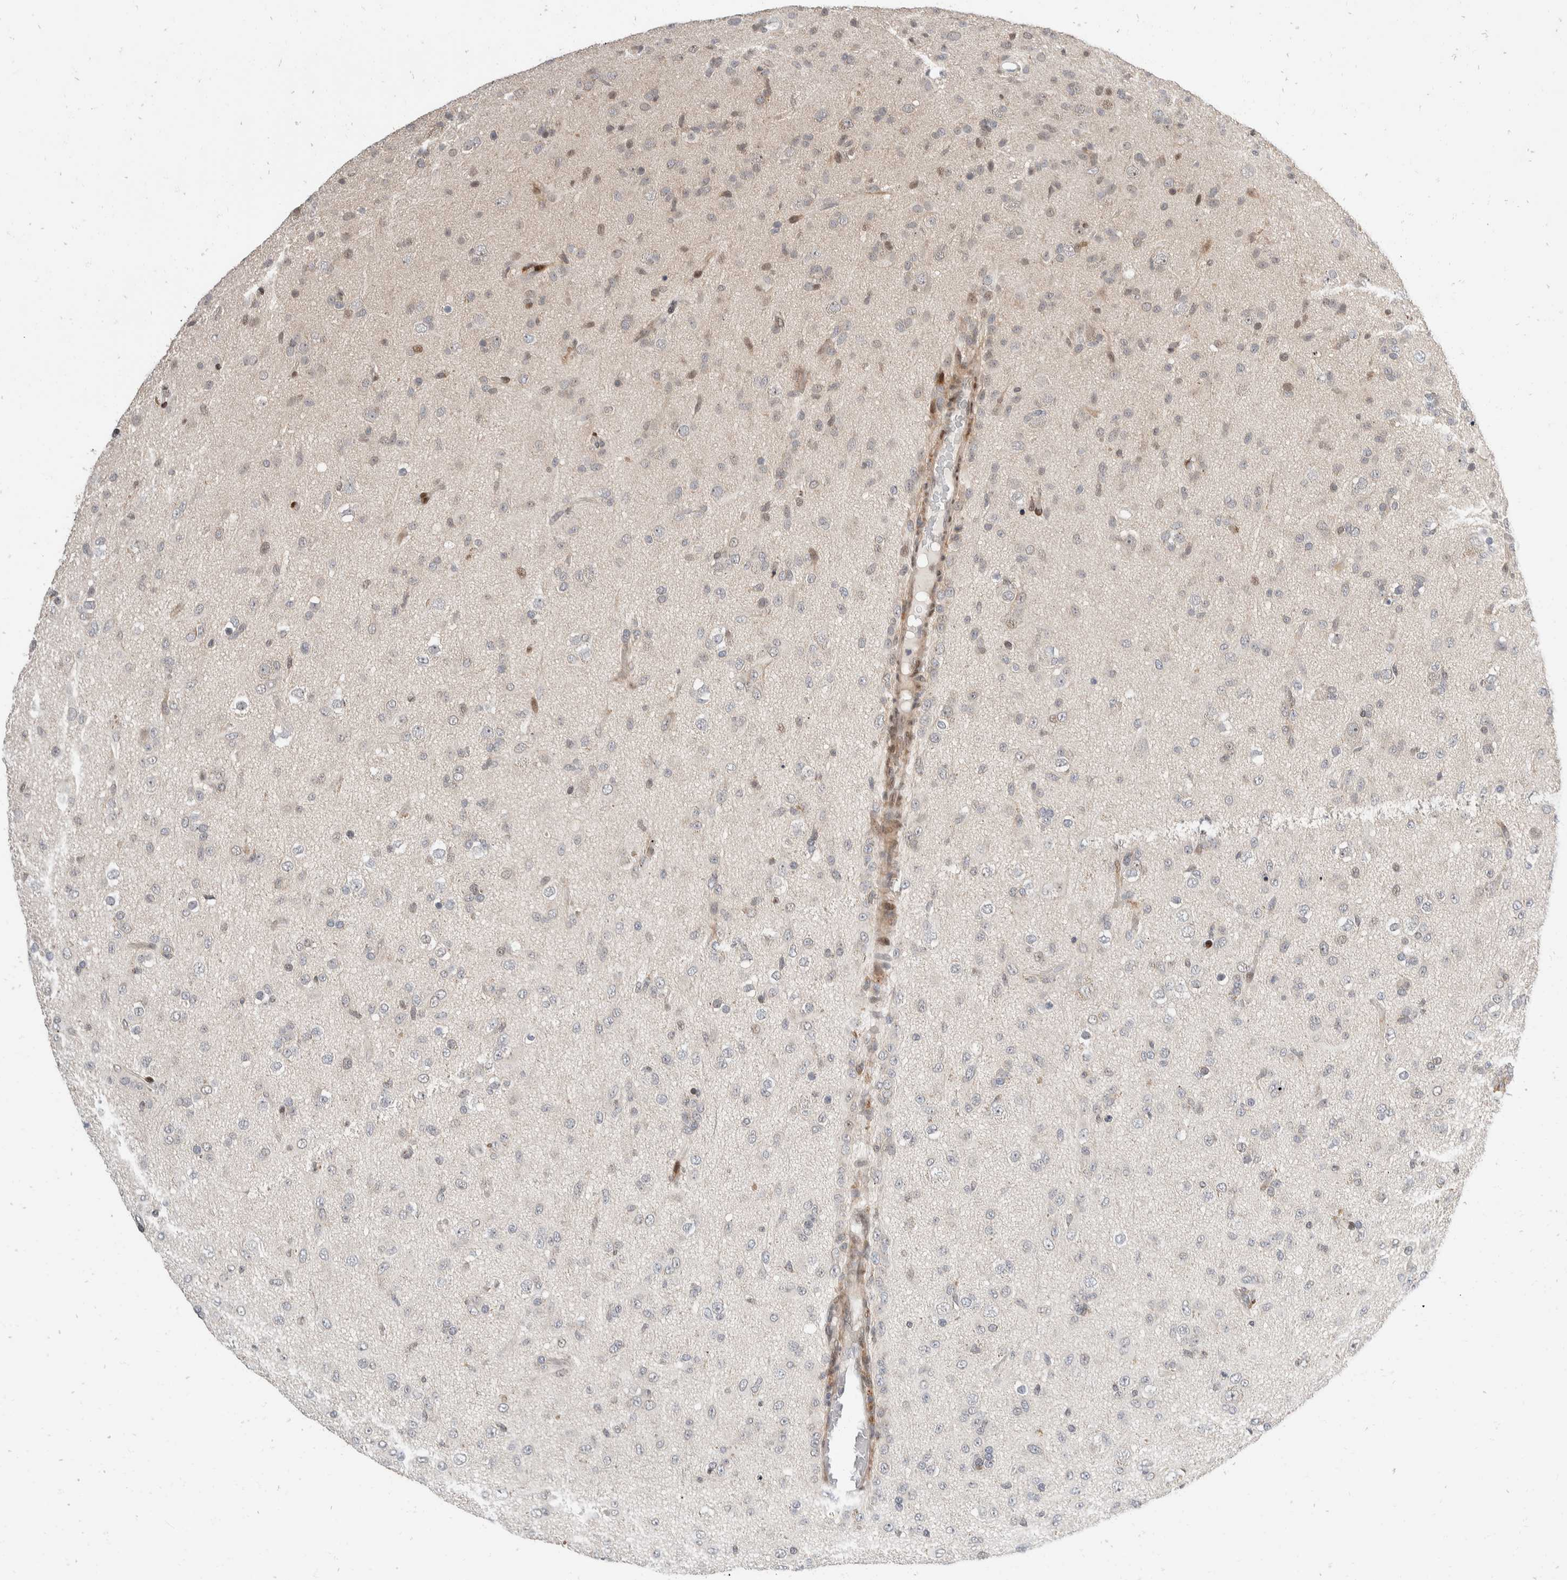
{"staining": {"intensity": "negative", "quantity": "none", "location": "none"}, "tissue": "glioma", "cell_type": "Tumor cells", "image_type": "cancer", "snomed": [{"axis": "morphology", "description": "Glioma, malignant, Low grade"}, {"axis": "topography", "description": "Brain"}], "caption": "Tumor cells are negative for brown protein staining in malignant glioma (low-grade).", "gene": "ZNF703", "patient": {"sex": "male", "age": 65}}